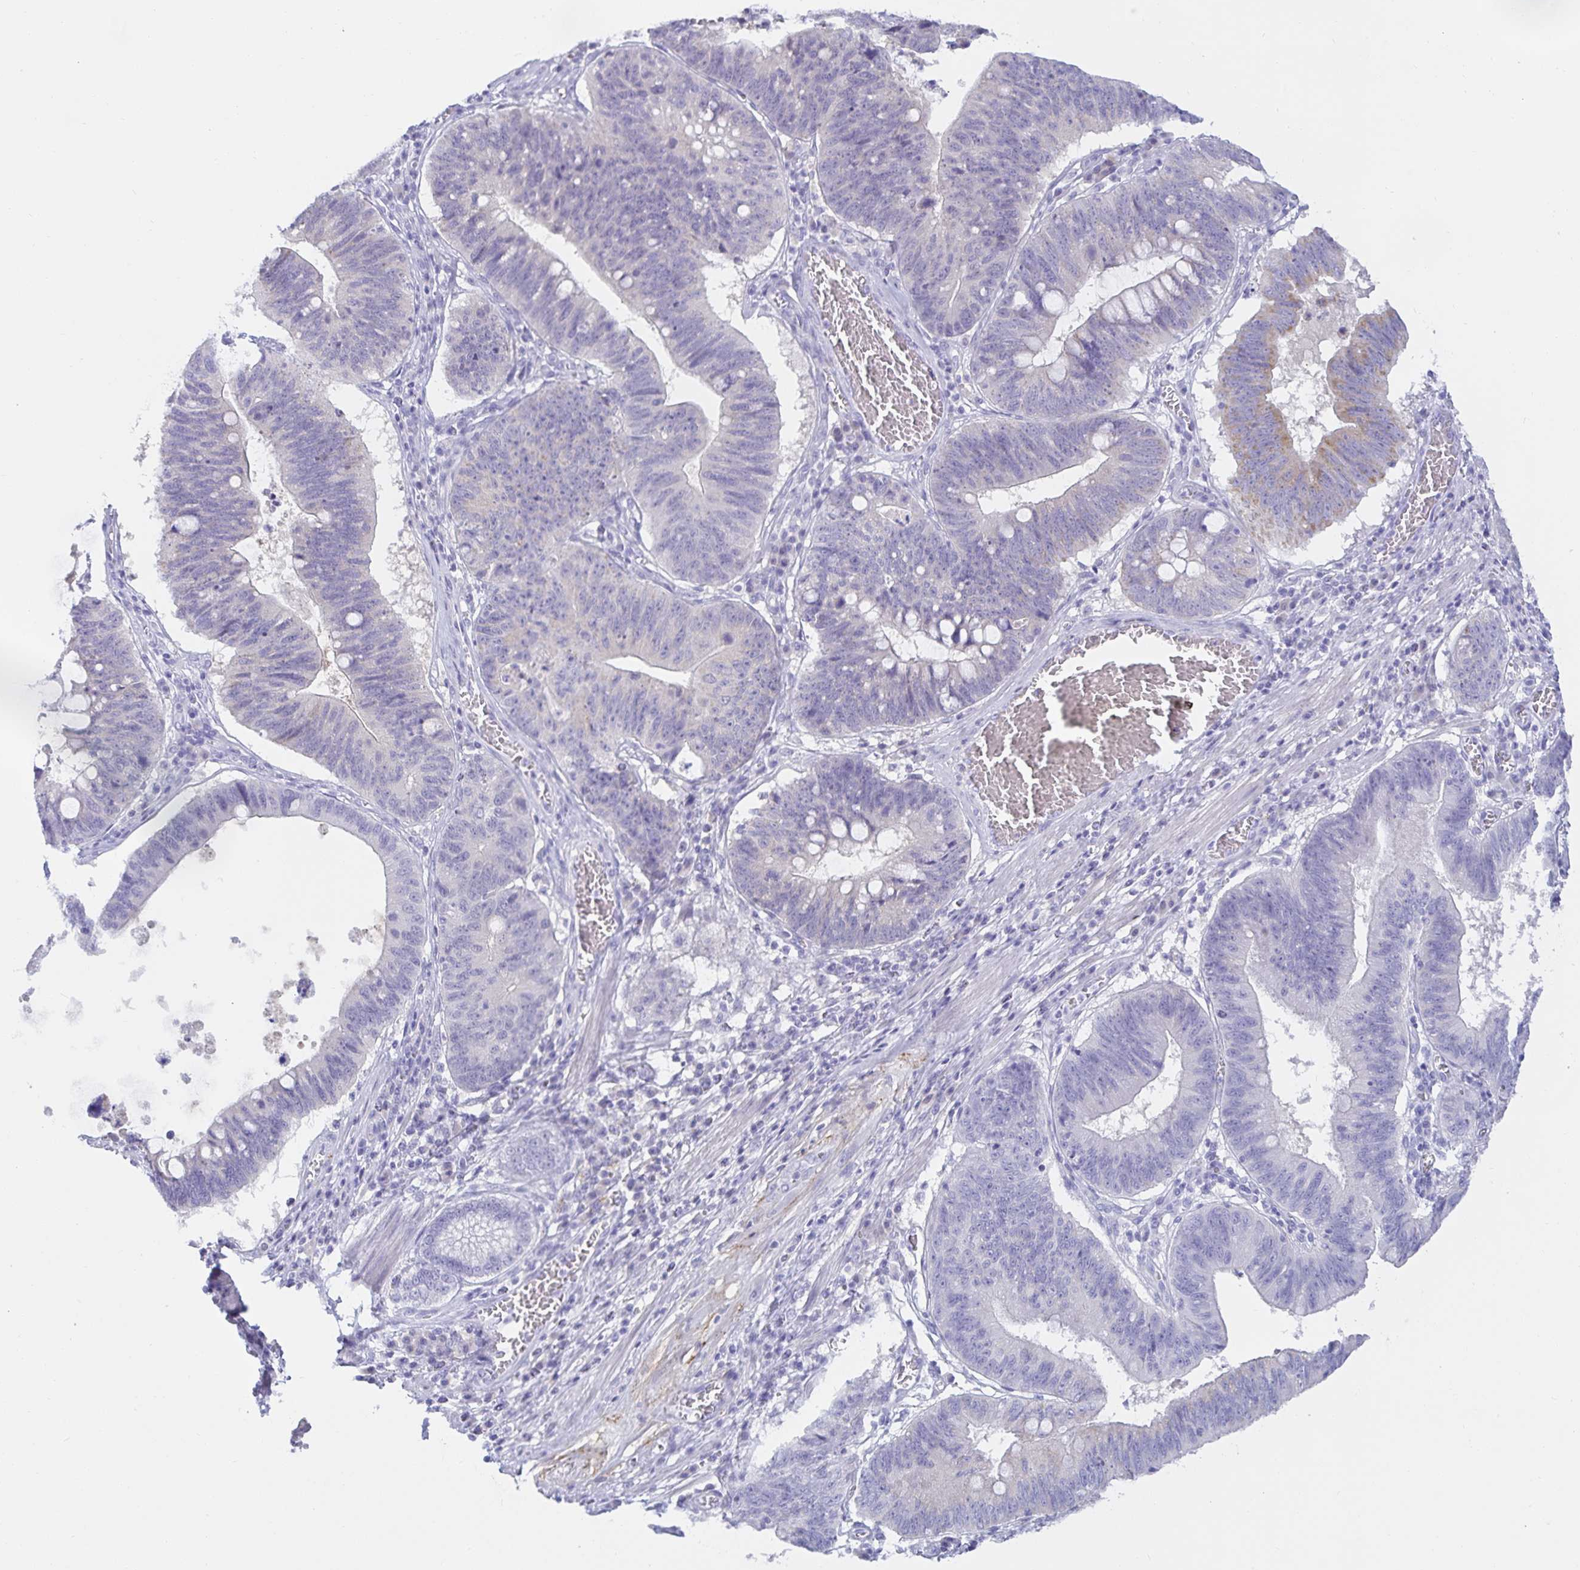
{"staining": {"intensity": "negative", "quantity": "none", "location": "none"}, "tissue": "stomach cancer", "cell_type": "Tumor cells", "image_type": "cancer", "snomed": [{"axis": "morphology", "description": "Adenocarcinoma, NOS"}, {"axis": "topography", "description": "Stomach"}], "caption": "Stomach adenocarcinoma was stained to show a protein in brown. There is no significant expression in tumor cells.", "gene": "MON2", "patient": {"sex": "male", "age": 59}}